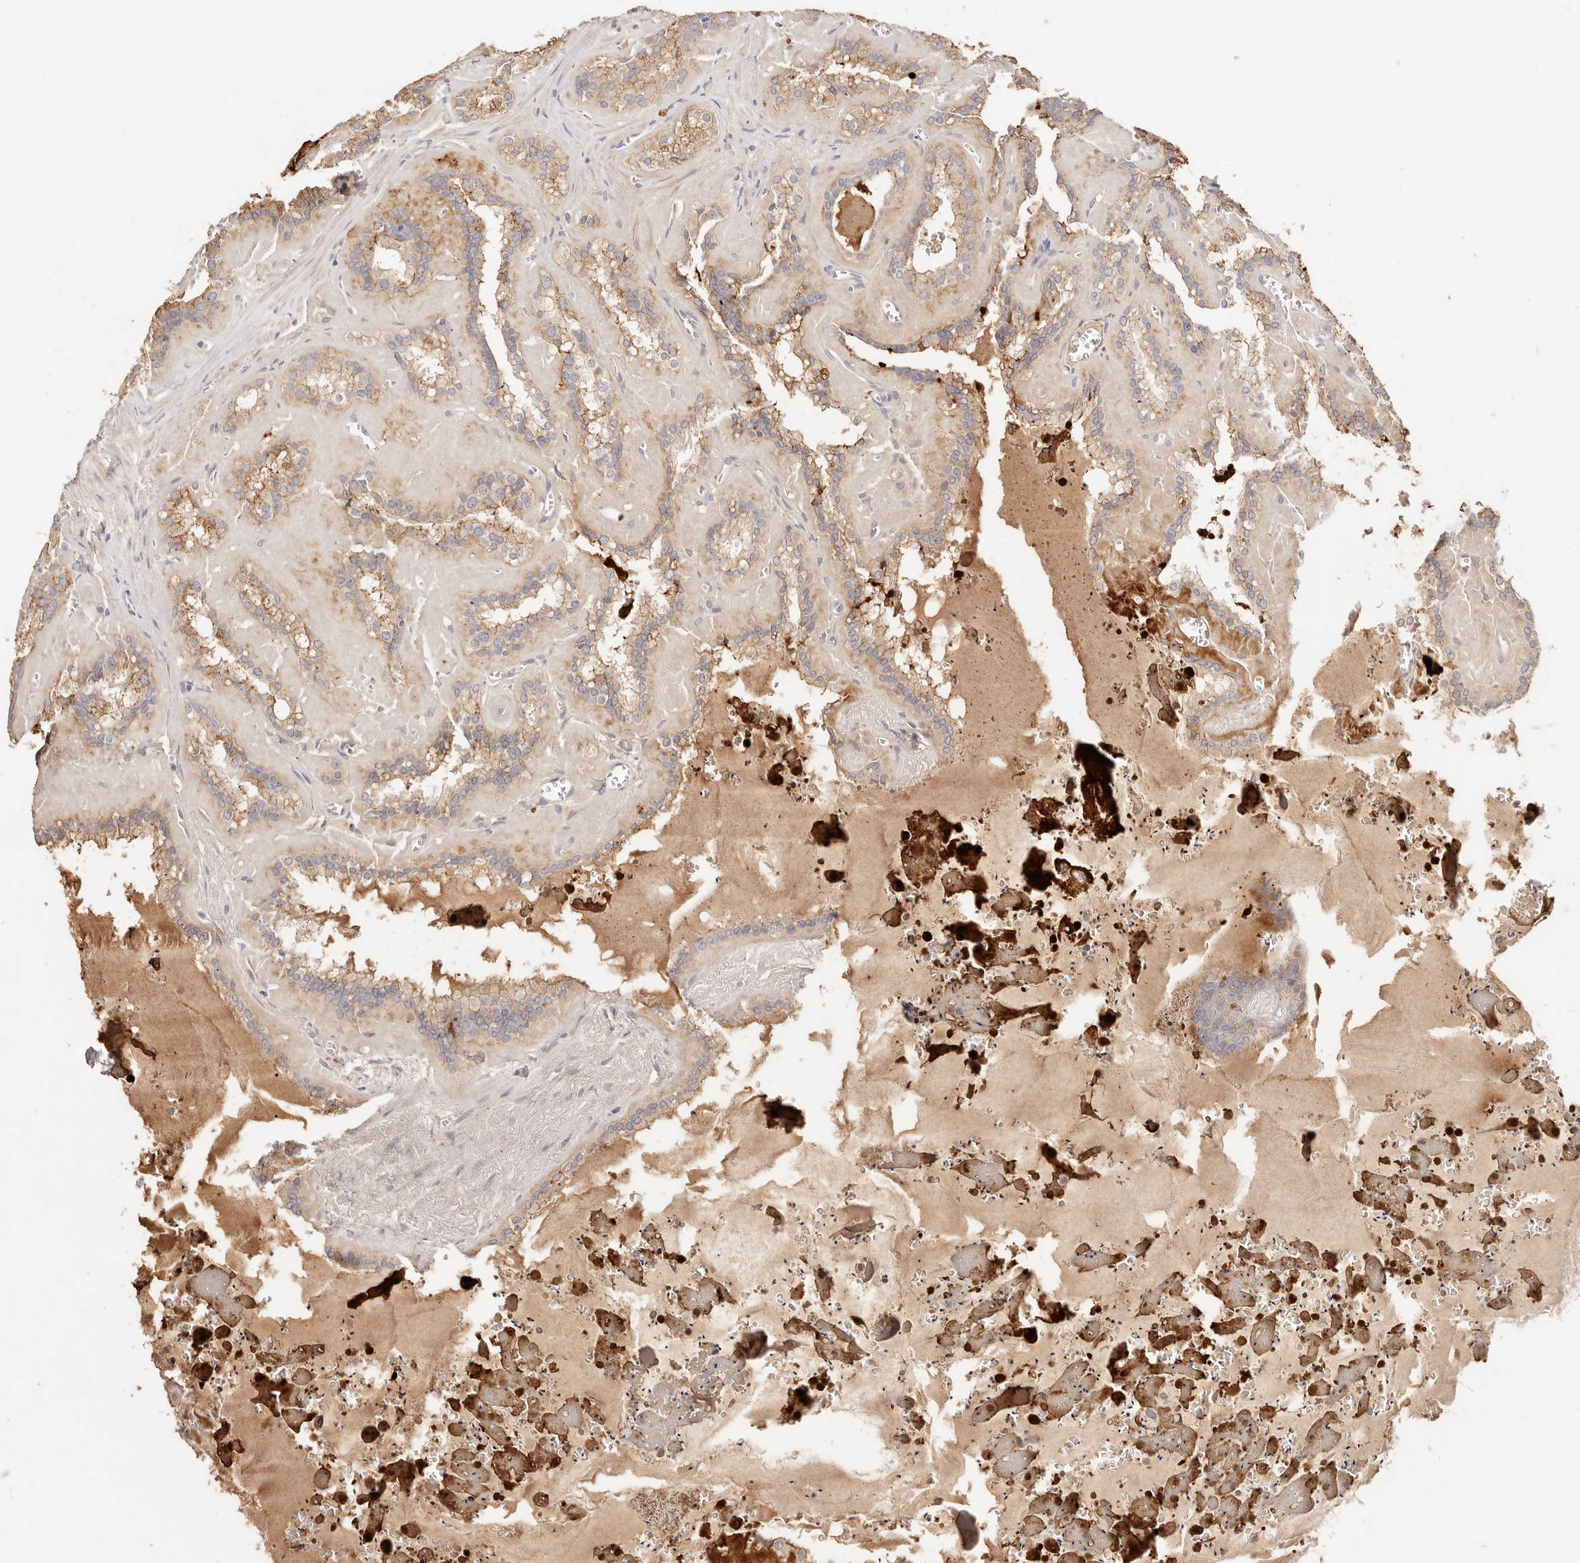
{"staining": {"intensity": "moderate", "quantity": ">75%", "location": "cytoplasmic/membranous"}, "tissue": "seminal vesicle", "cell_type": "Glandular cells", "image_type": "normal", "snomed": [{"axis": "morphology", "description": "Normal tissue, NOS"}, {"axis": "topography", "description": "Prostate"}, {"axis": "topography", "description": "Seminal veicle"}], "caption": "Benign seminal vesicle exhibits moderate cytoplasmic/membranous expression in approximately >75% of glandular cells.", "gene": "CXADR", "patient": {"sex": "male", "age": 59}}